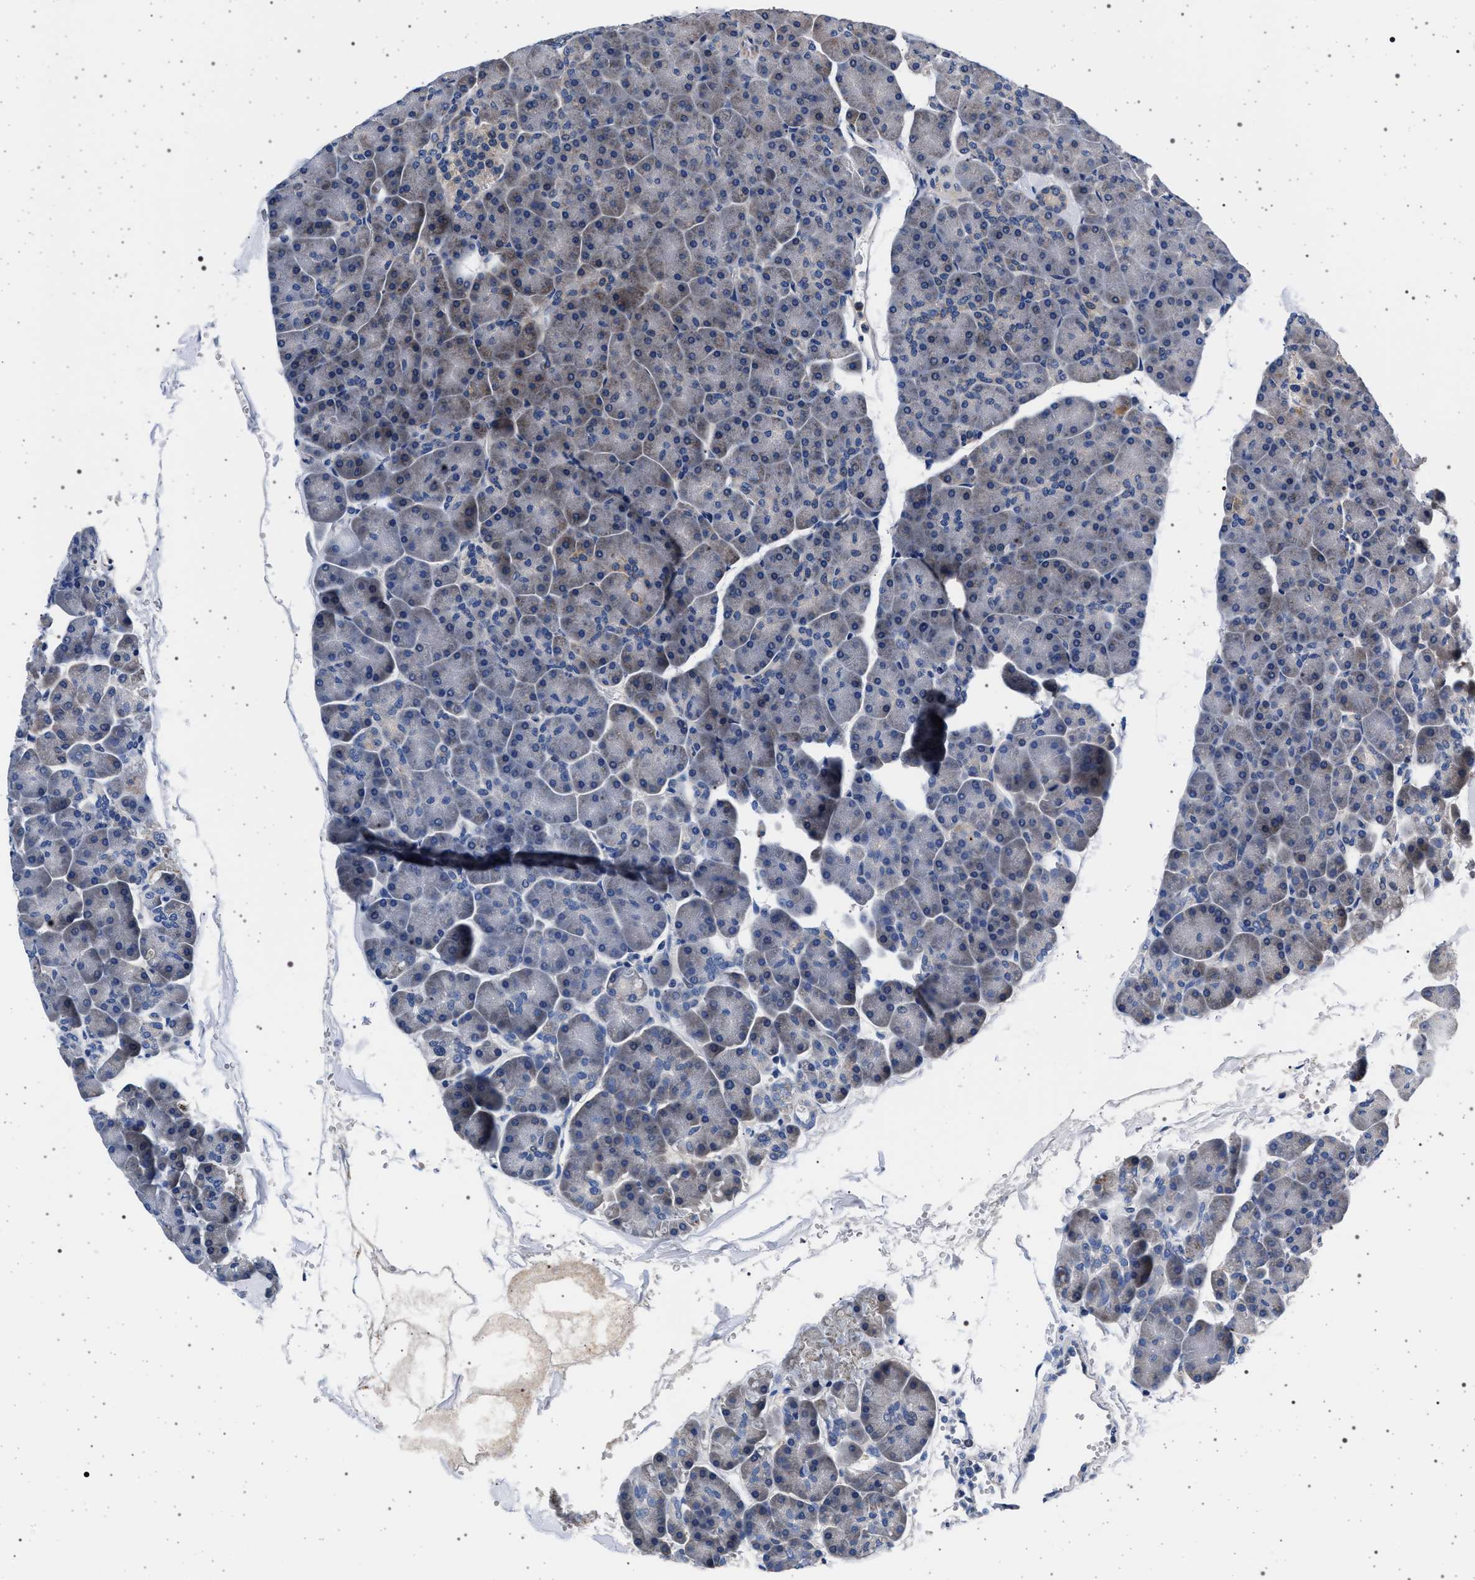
{"staining": {"intensity": "weak", "quantity": "<25%", "location": "cytoplasmic/membranous"}, "tissue": "pancreas", "cell_type": "Exocrine glandular cells", "image_type": "normal", "snomed": [{"axis": "morphology", "description": "Normal tissue, NOS"}, {"axis": "topography", "description": "Pancreas"}], "caption": "An immunohistochemistry (IHC) micrograph of normal pancreas is shown. There is no staining in exocrine glandular cells of pancreas.", "gene": "MAP3K2", "patient": {"sex": "male", "age": 35}}